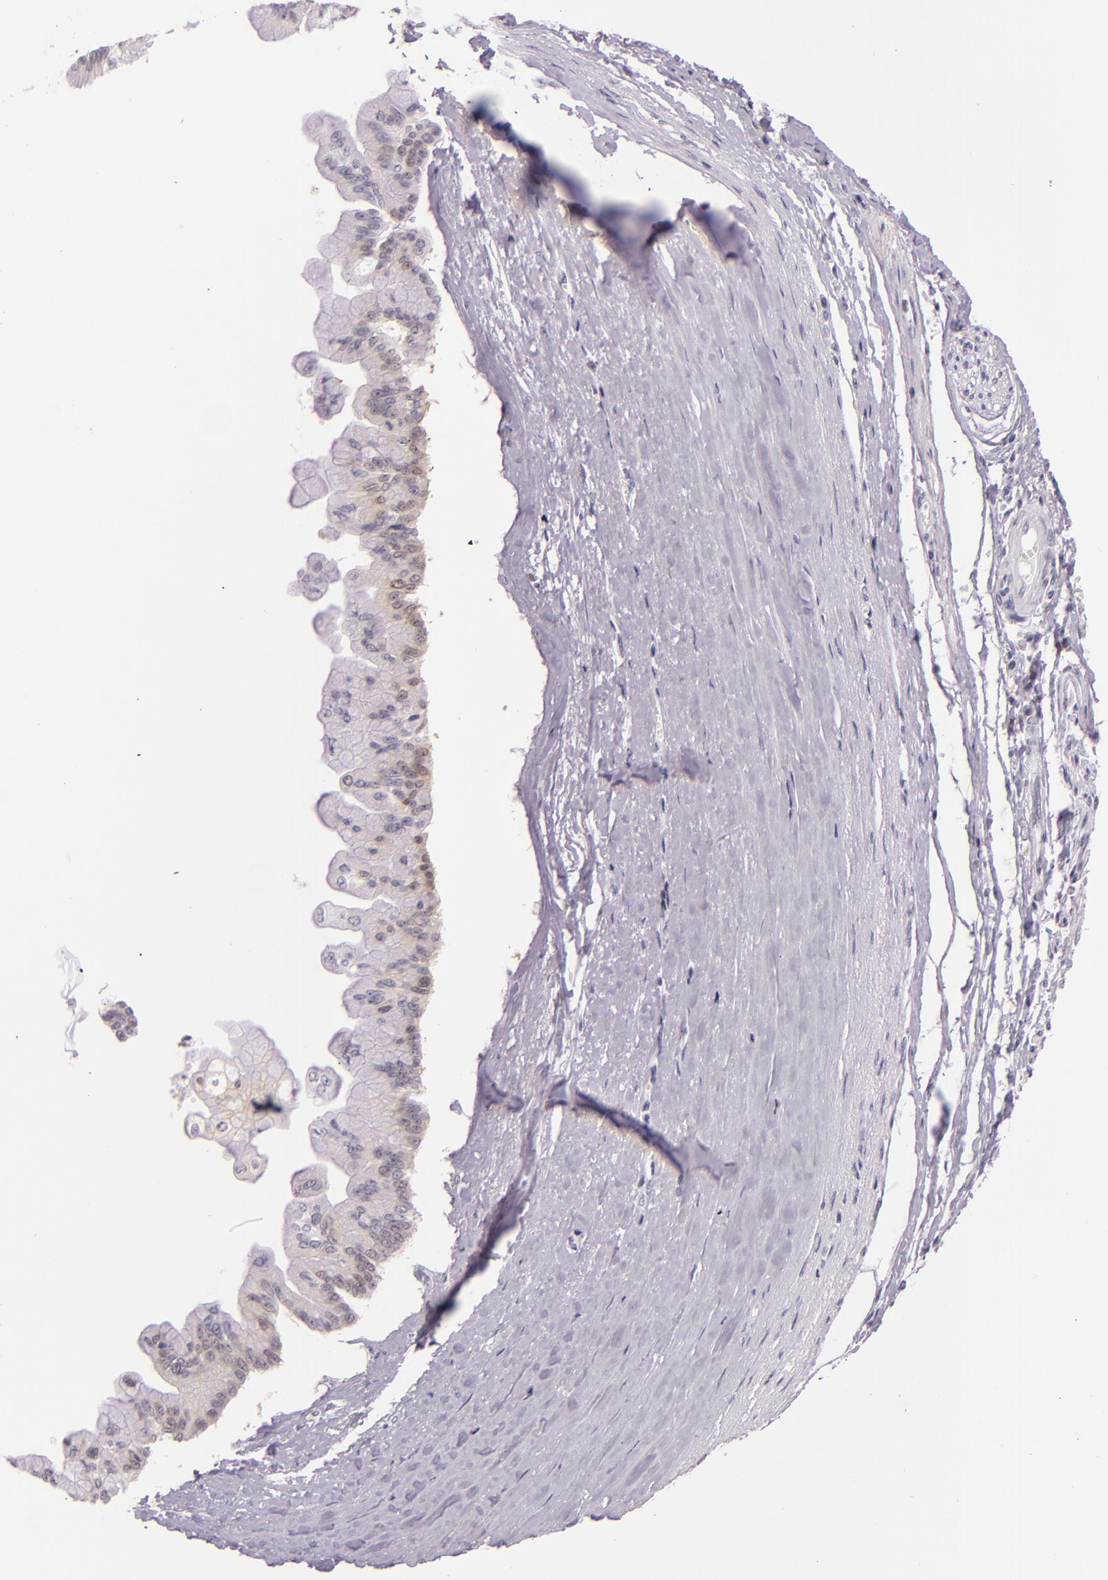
{"staining": {"intensity": "weak", "quantity": "<25%", "location": "nuclear"}, "tissue": "liver cancer", "cell_type": "Tumor cells", "image_type": "cancer", "snomed": [{"axis": "morphology", "description": "Cholangiocarcinoma"}, {"axis": "topography", "description": "Liver"}], "caption": "There is no significant staining in tumor cells of liver cancer (cholangiocarcinoma).", "gene": "HSPA8", "patient": {"sex": "female", "age": 79}}